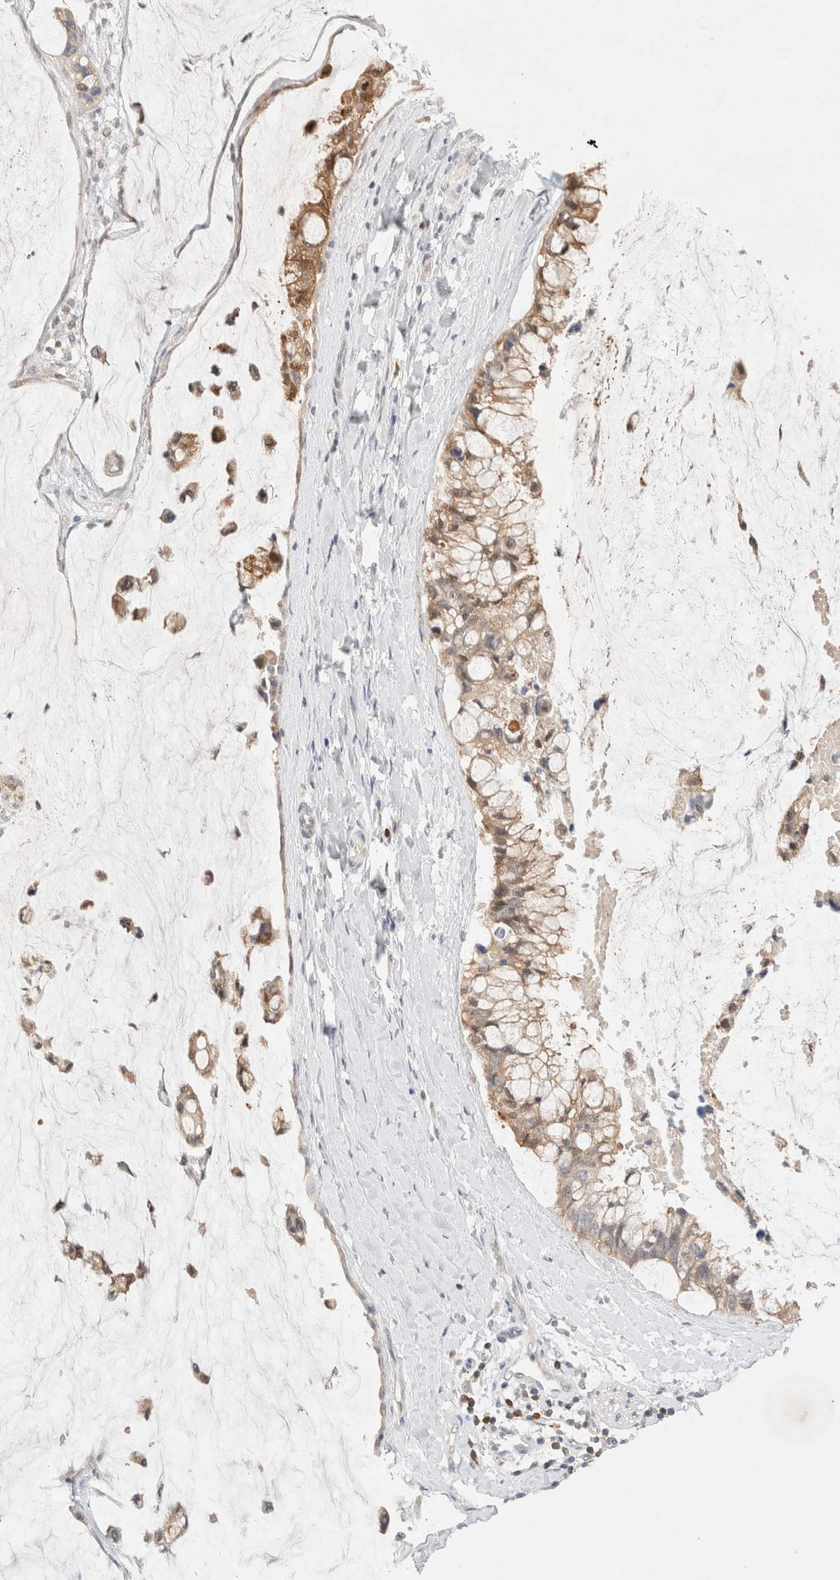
{"staining": {"intensity": "moderate", "quantity": ">75%", "location": "cytoplasmic/membranous"}, "tissue": "ovarian cancer", "cell_type": "Tumor cells", "image_type": "cancer", "snomed": [{"axis": "morphology", "description": "Cystadenocarcinoma, mucinous, NOS"}, {"axis": "topography", "description": "Ovary"}], "caption": "Ovarian cancer stained with a brown dye shows moderate cytoplasmic/membranous positive positivity in approximately >75% of tumor cells.", "gene": "STARD10", "patient": {"sex": "female", "age": 39}}